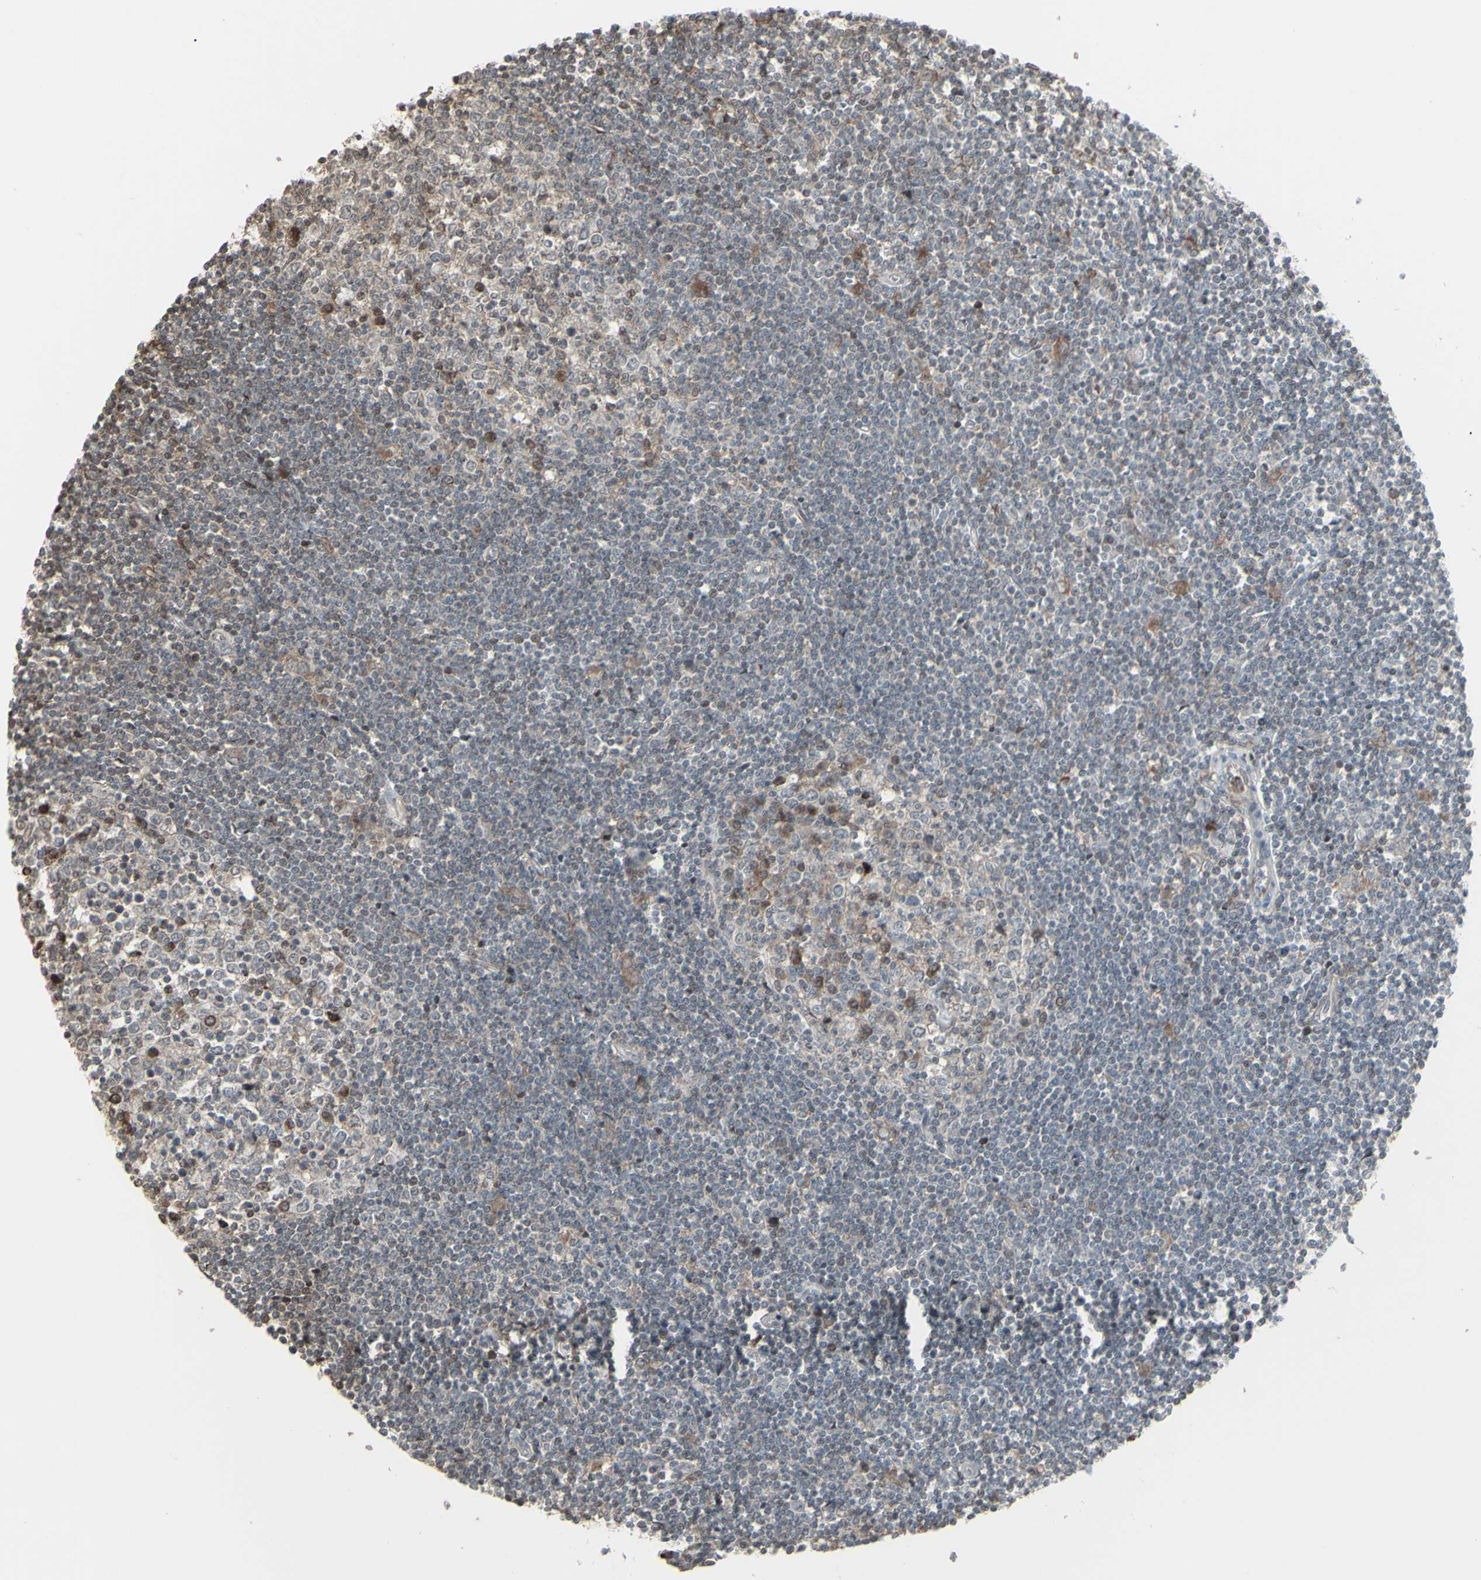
{"staining": {"intensity": "weak", "quantity": "<25%", "location": "cytoplasmic/membranous"}, "tissue": "lymphoma", "cell_type": "Tumor cells", "image_type": "cancer", "snomed": [{"axis": "morphology", "description": "Malignant lymphoma, non-Hodgkin's type, Low grade"}, {"axis": "topography", "description": "Spleen"}], "caption": "Immunohistochemistry photomicrograph of malignant lymphoma, non-Hodgkin's type (low-grade) stained for a protein (brown), which reveals no expression in tumor cells. The staining was performed using DAB to visualize the protein expression in brown, while the nuclei were stained in blue with hematoxylin (Magnification: 20x).", "gene": "CD33", "patient": {"sex": "male", "age": 76}}